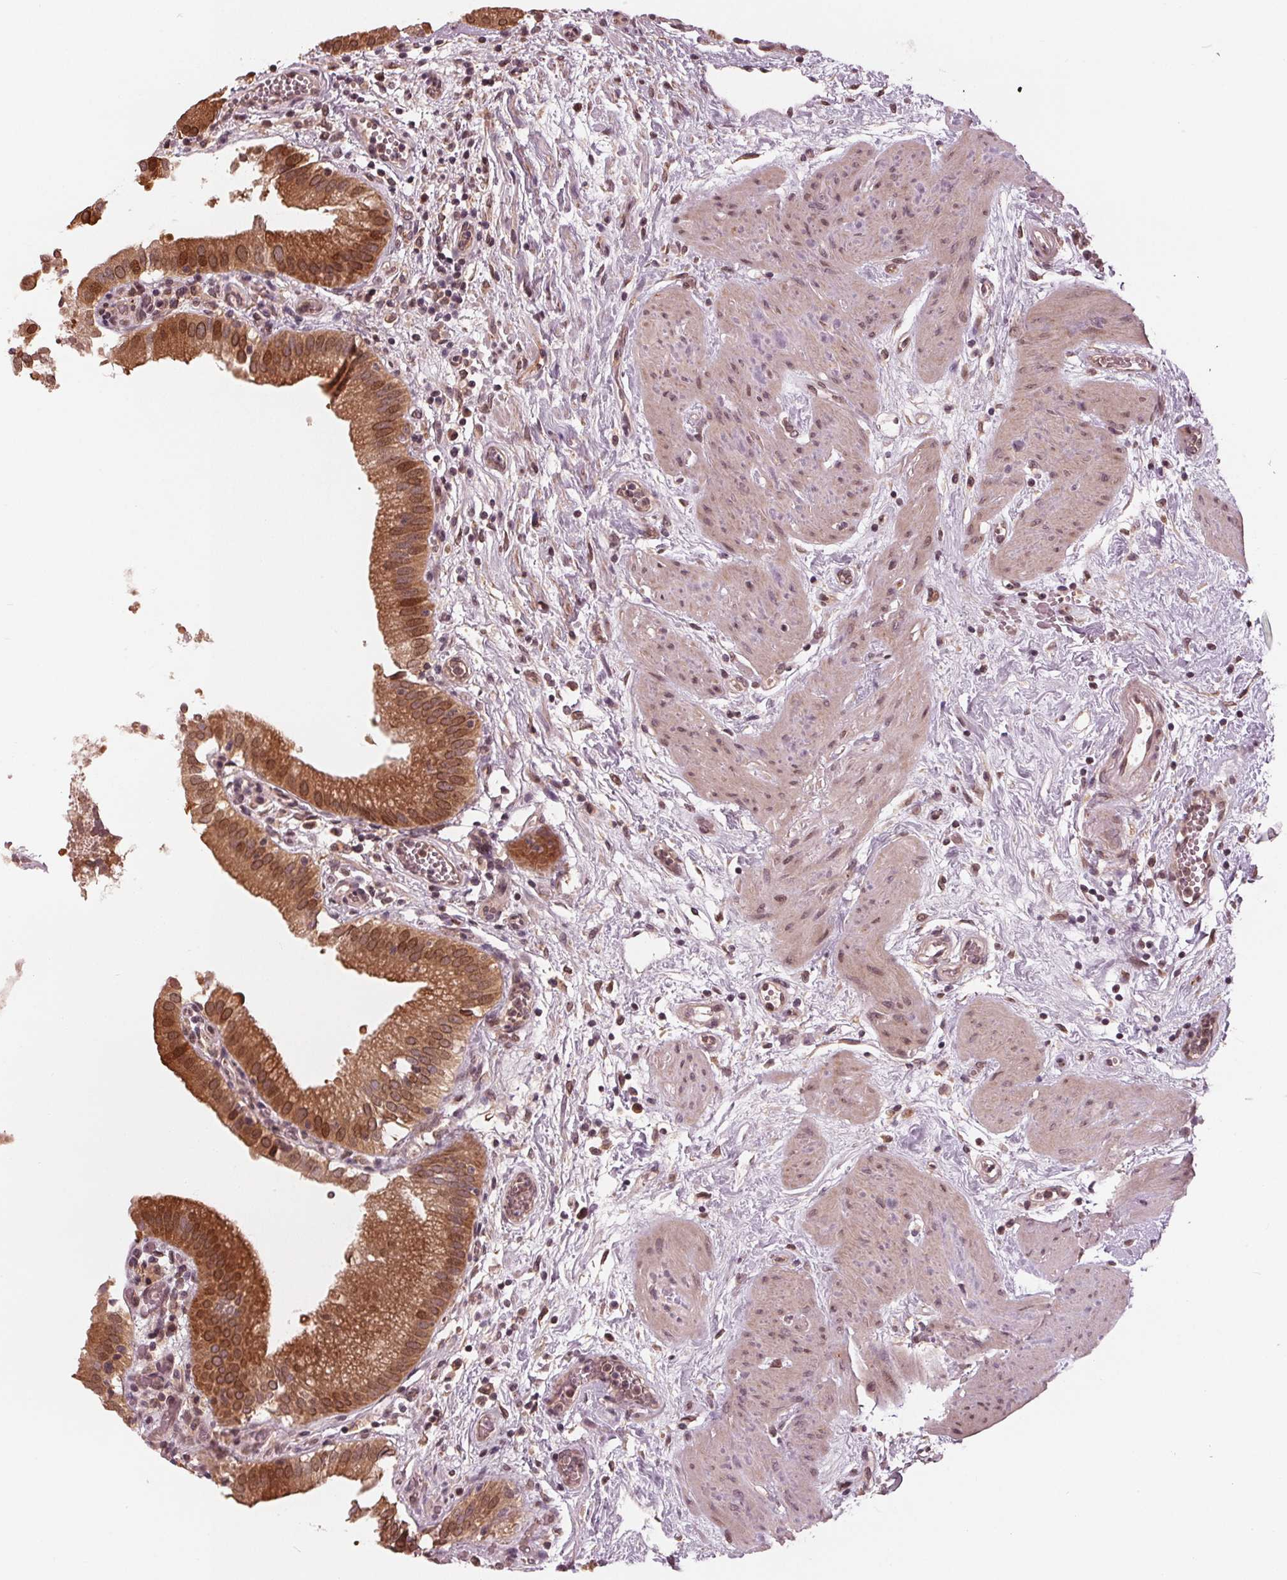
{"staining": {"intensity": "strong", "quantity": ">75%", "location": "cytoplasmic/membranous,nuclear"}, "tissue": "gallbladder", "cell_type": "Glandular cells", "image_type": "normal", "snomed": [{"axis": "morphology", "description": "Normal tissue, NOS"}, {"axis": "topography", "description": "Gallbladder"}], "caption": "Immunohistochemical staining of normal gallbladder exhibits >75% levels of strong cytoplasmic/membranous,nuclear protein staining in about >75% of glandular cells.", "gene": "ZNF471", "patient": {"sex": "female", "age": 65}}